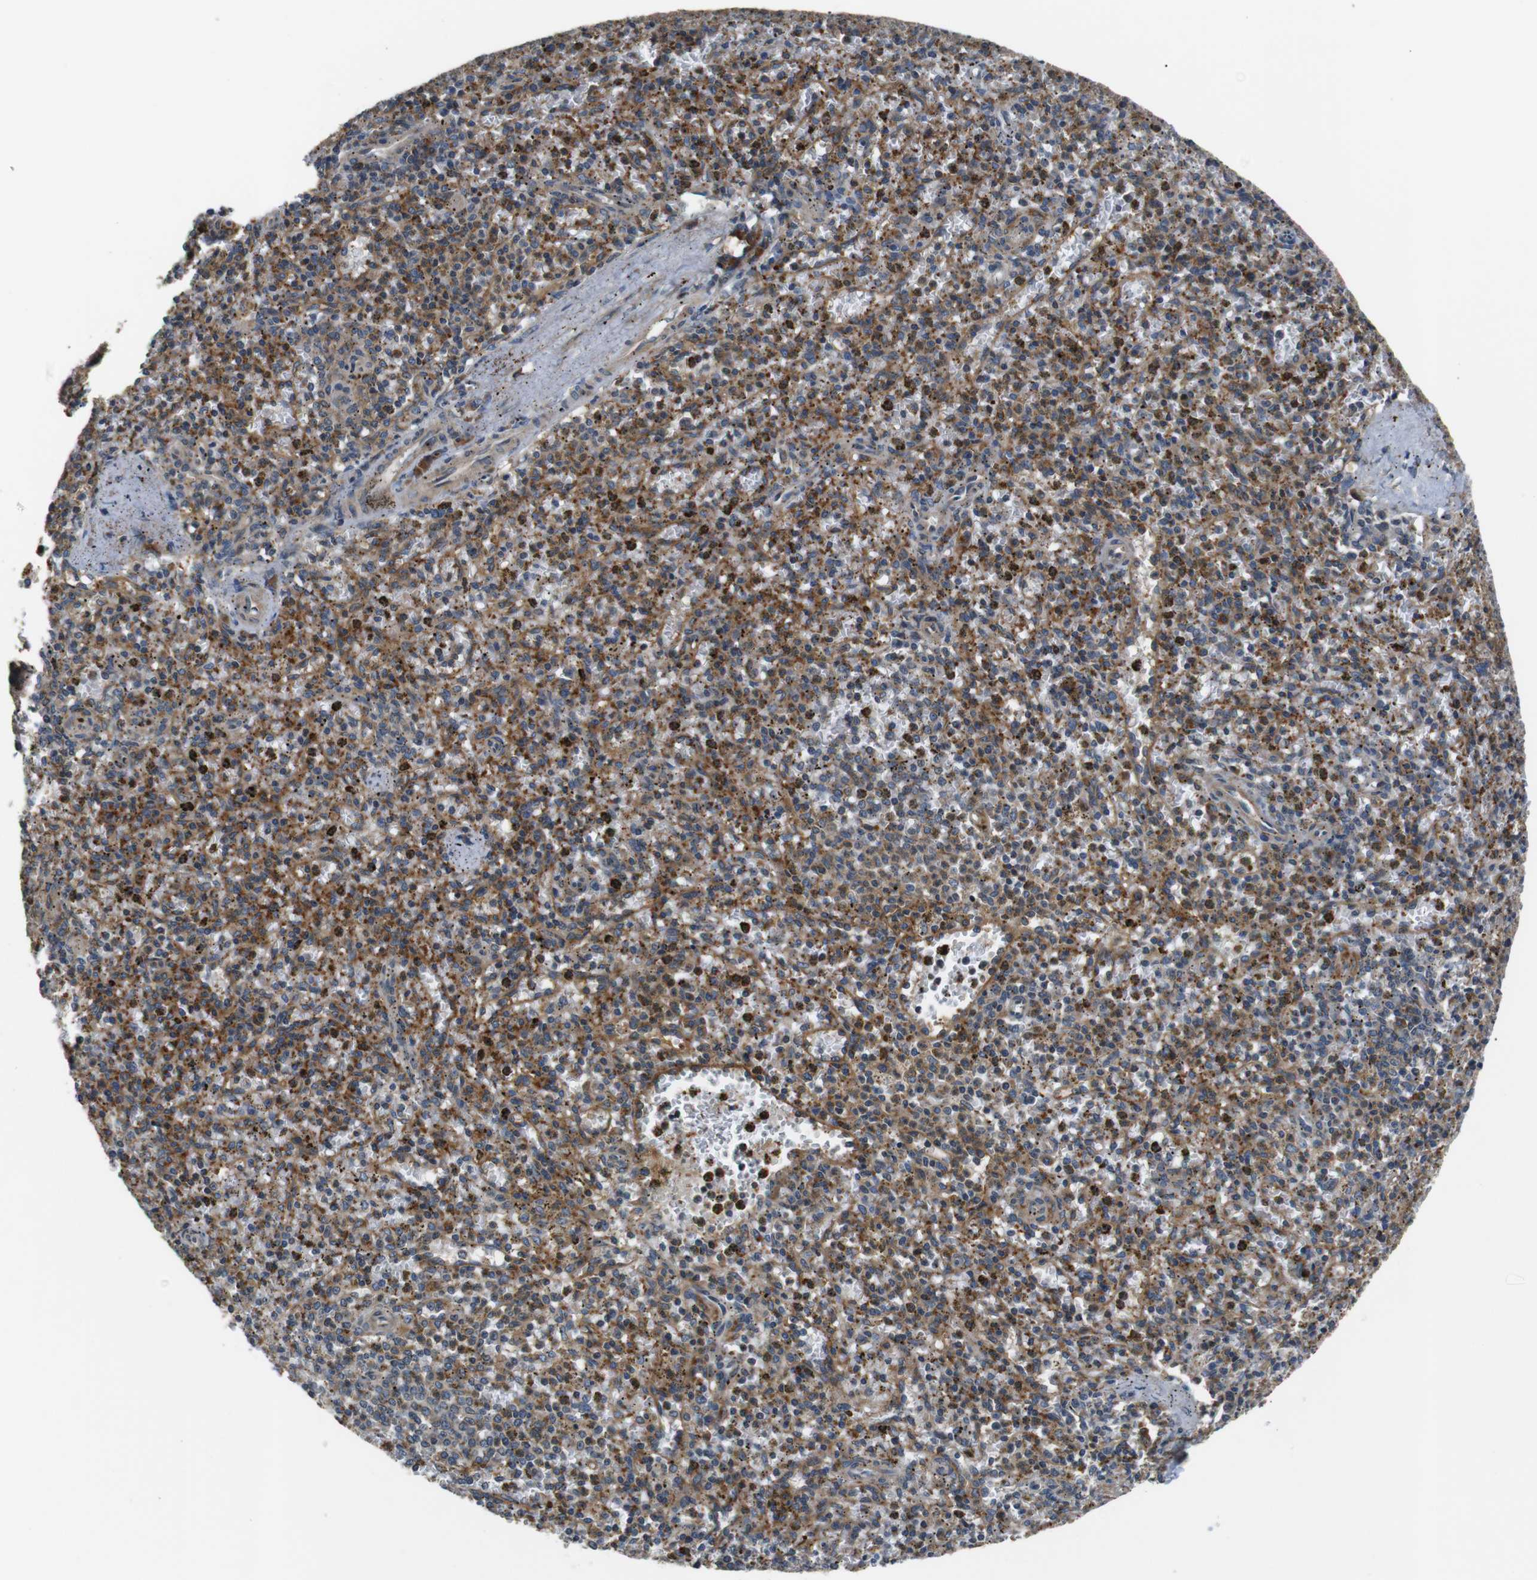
{"staining": {"intensity": "moderate", "quantity": ">75%", "location": "cytoplasmic/membranous"}, "tissue": "spleen", "cell_type": "Cells in red pulp", "image_type": "normal", "snomed": [{"axis": "morphology", "description": "Normal tissue, NOS"}, {"axis": "topography", "description": "Spleen"}], "caption": "Immunohistochemistry photomicrograph of normal spleen stained for a protein (brown), which exhibits medium levels of moderate cytoplasmic/membranous positivity in about >75% of cells in red pulp.", "gene": "TMED2", "patient": {"sex": "male", "age": 72}}